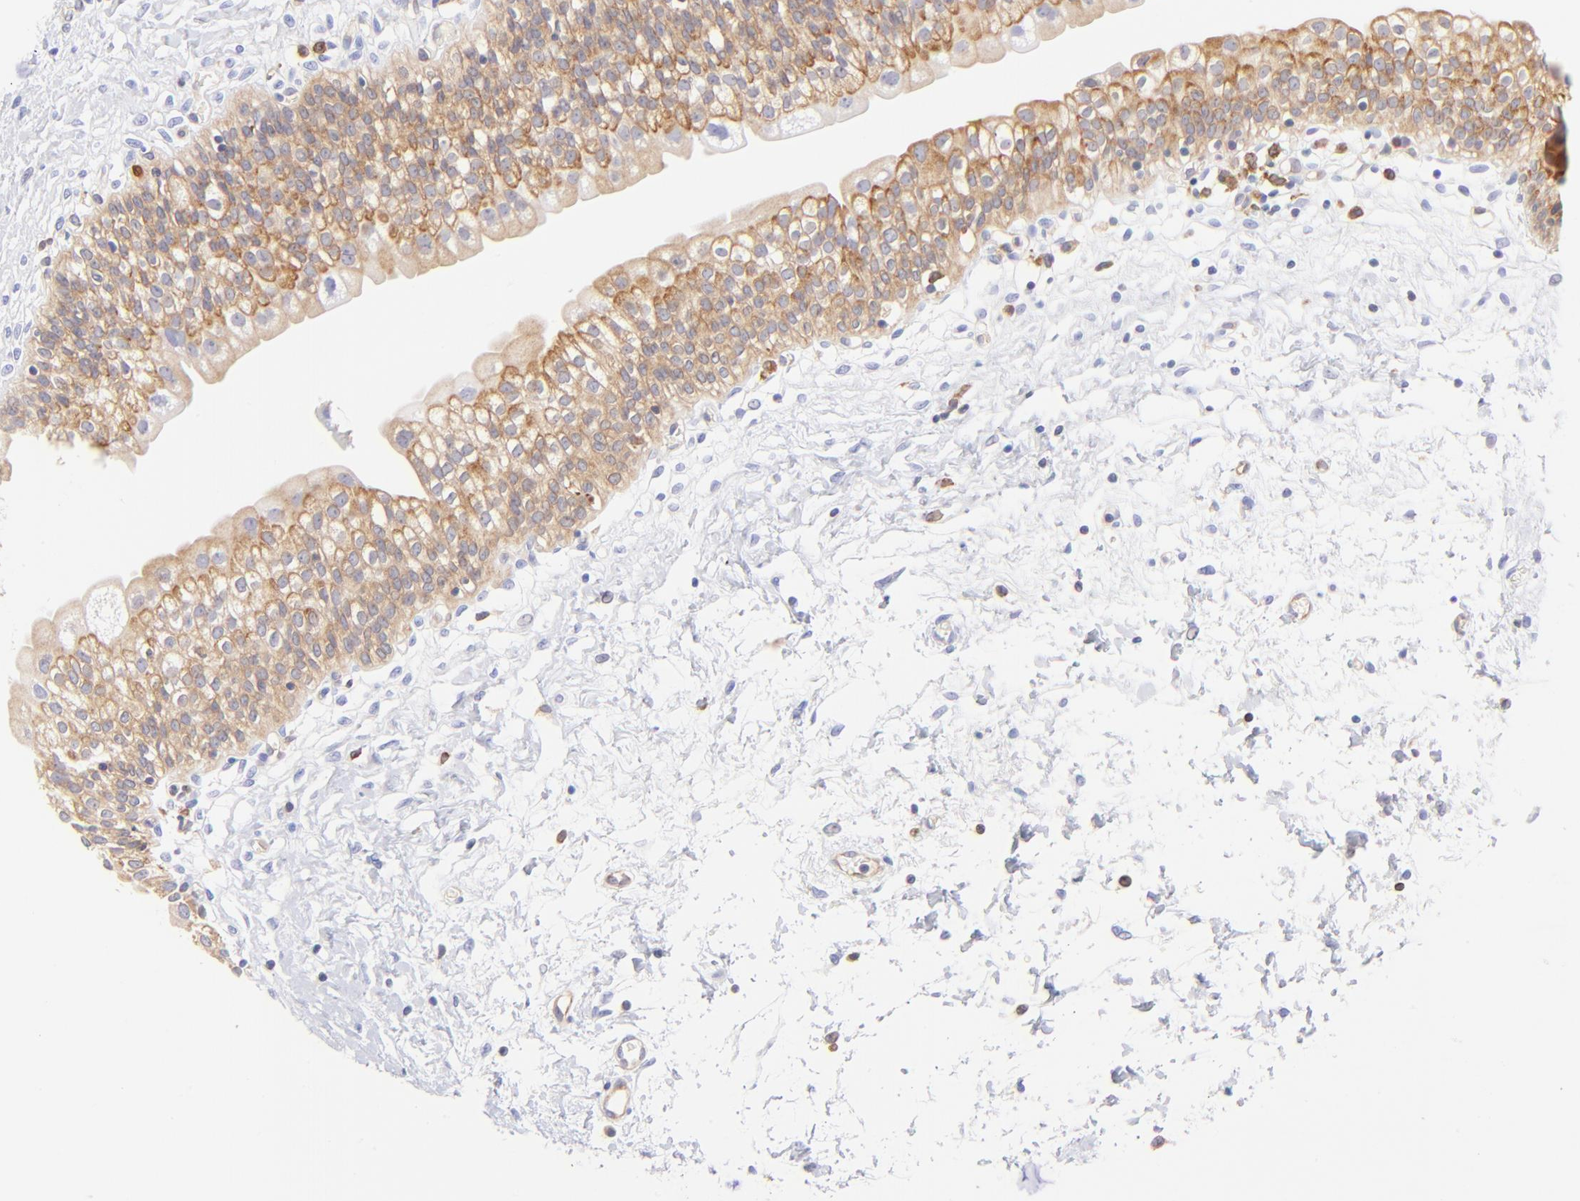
{"staining": {"intensity": "moderate", "quantity": ">75%", "location": "cytoplasmic/membranous"}, "tissue": "urinary bladder", "cell_type": "Urothelial cells", "image_type": "normal", "snomed": [{"axis": "morphology", "description": "Normal tissue, NOS"}, {"axis": "topography", "description": "Urinary bladder"}], "caption": "Benign urinary bladder shows moderate cytoplasmic/membranous expression in about >75% of urothelial cells, visualized by immunohistochemistry.", "gene": "IRAG2", "patient": {"sex": "female", "age": 80}}